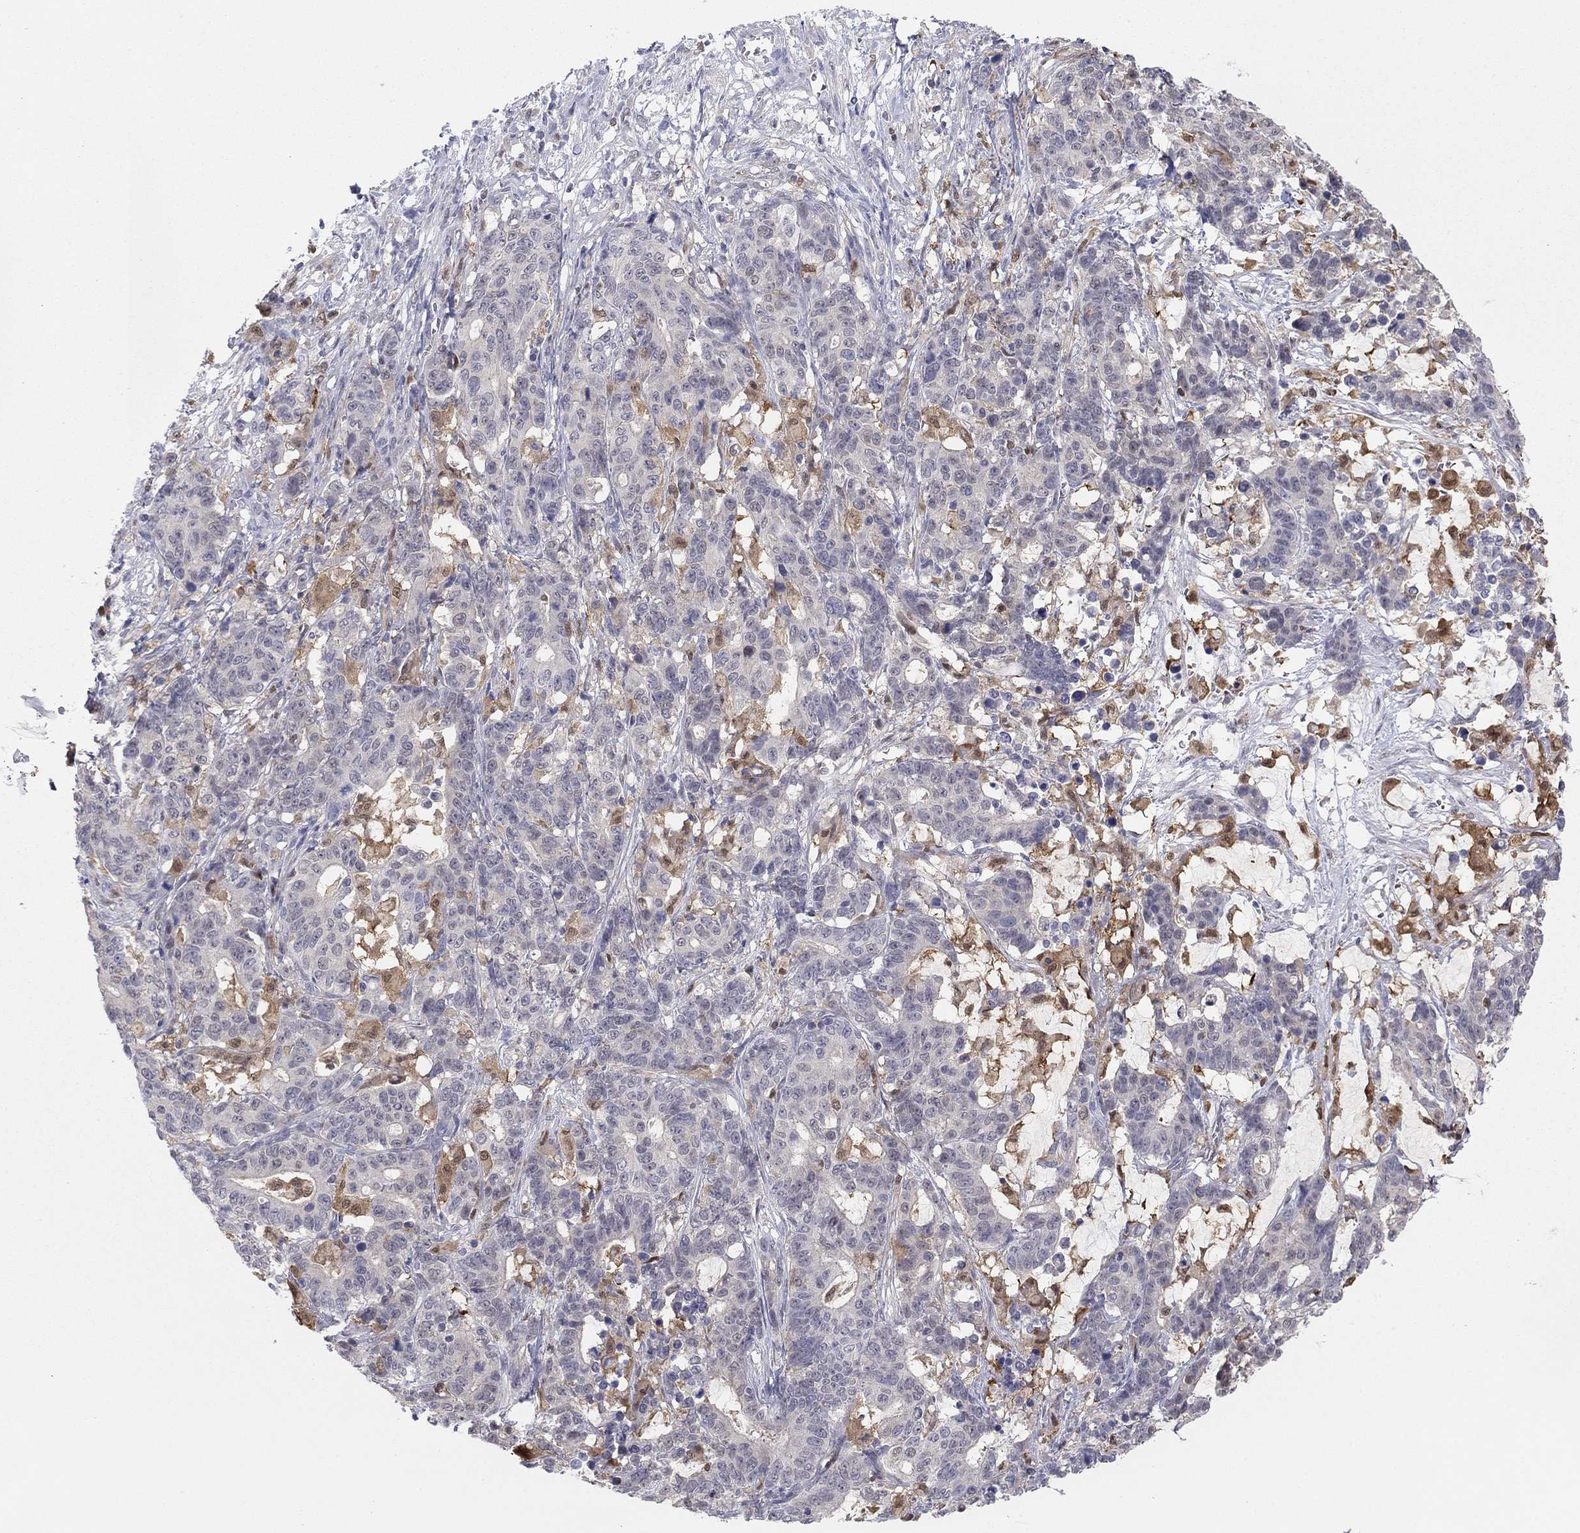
{"staining": {"intensity": "negative", "quantity": "none", "location": "none"}, "tissue": "stomach cancer", "cell_type": "Tumor cells", "image_type": "cancer", "snomed": [{"axis": "morphology", "description": "Normal tissue, NOS"}, {"axis": "morphology", "description": "Adenocarcinoma, NOS"}, {"axis": "topography", "description": "Stomach"}], "caption": "This is an IHC histopathology image of human stomach cancer. There is no positivity in tumor cells.", "gene": "PDXK", "patient": {"sex": "female", "age": 64}}